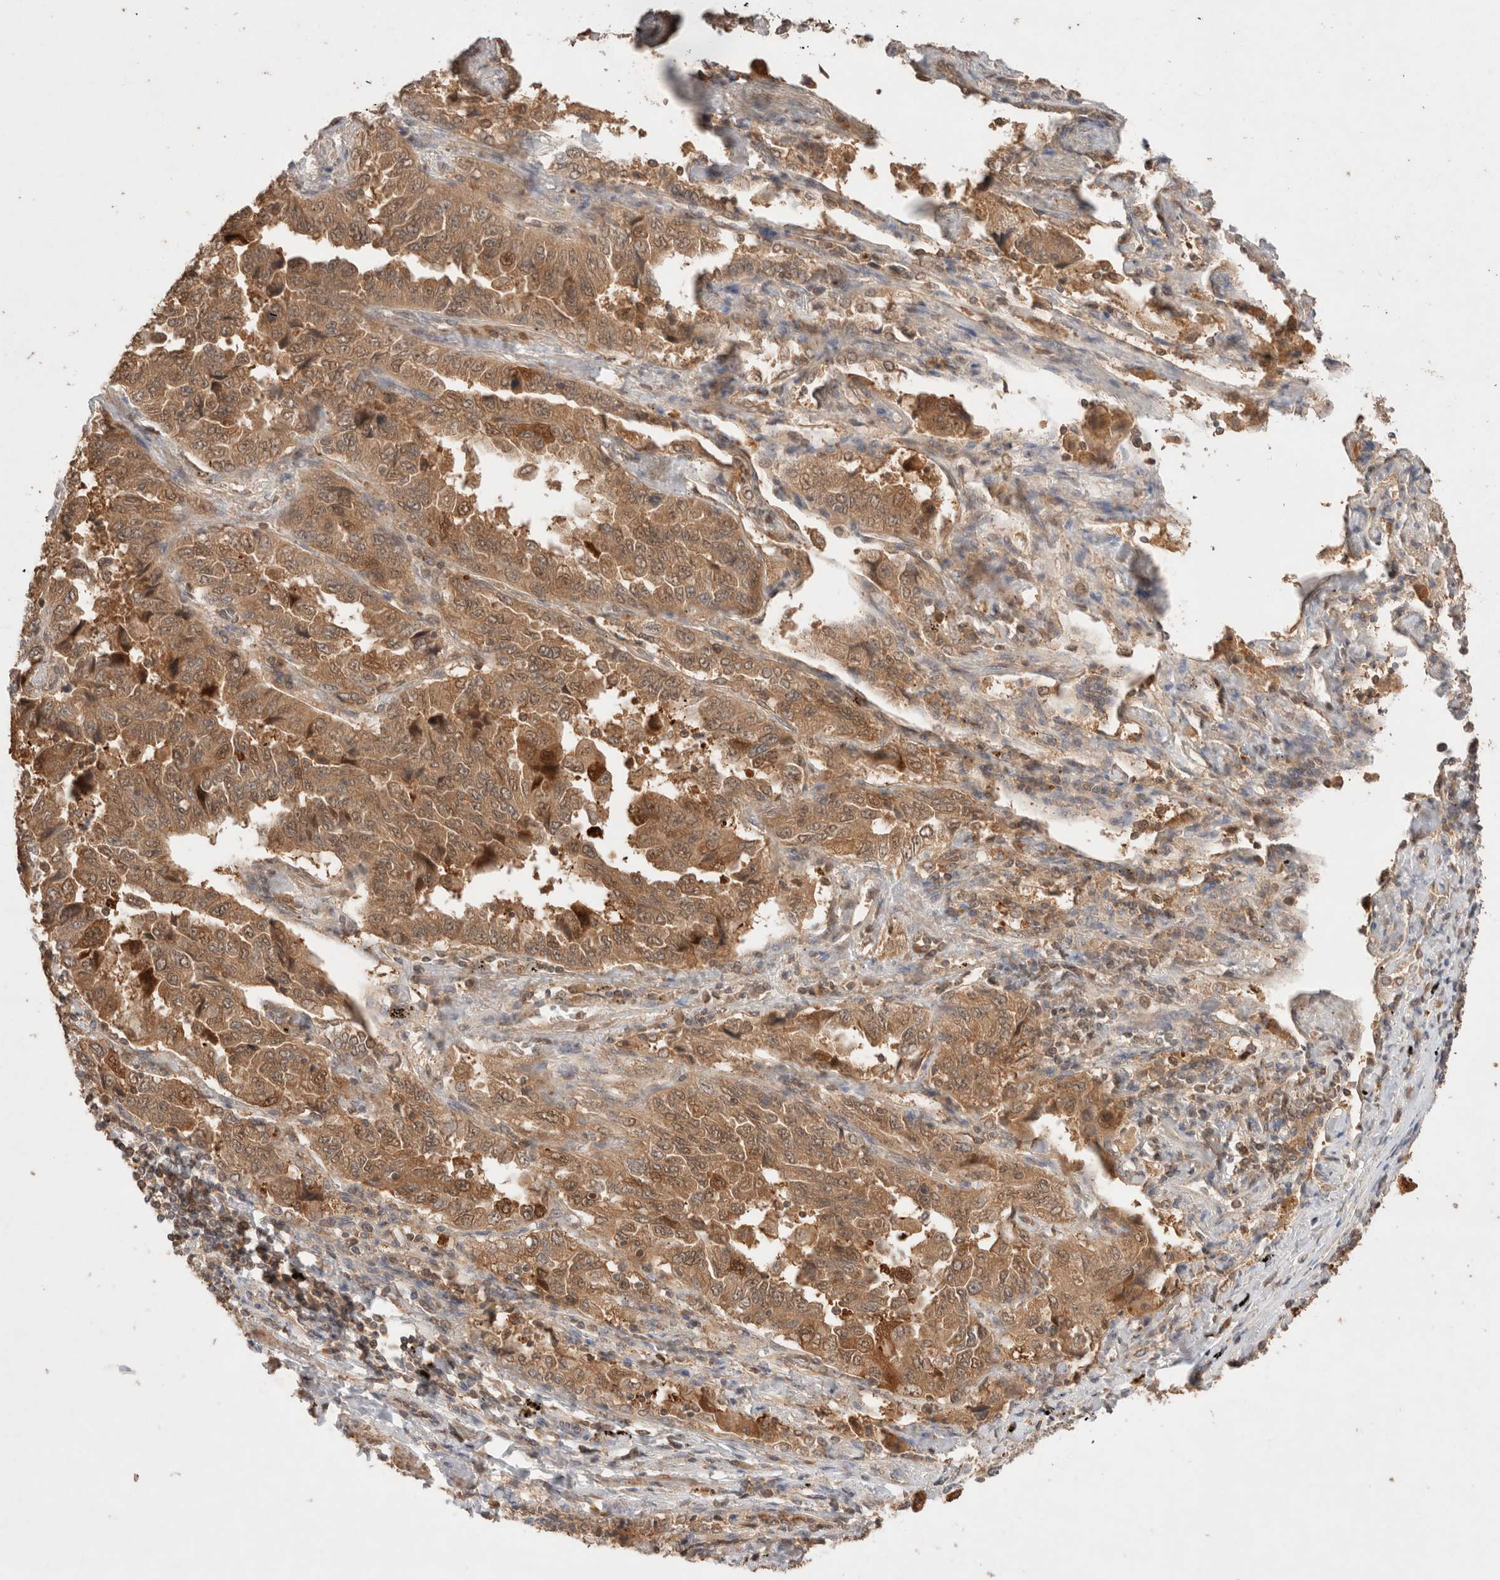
{"staining": {"intensity": "moderate", "quantity": ">75%", "location": "cytoplasmic/membranous"}, "tissue": "lung cancer", "cell_type": "Tumor cells", "image_type": "cancer", "snomed": [{"axis": "morphology", "description": "Adenocarcinoma, NOS"}, {"axis": "topography", "description": "Lung"}], "caption": "Protein expression analysis of human lung adenocarcinoma reveals moderate cytoplasmic/membranous expression in about >75% of tumor cells.", "gene": "CARNMT1", "patient": {"sex": "female", "age": 51}}